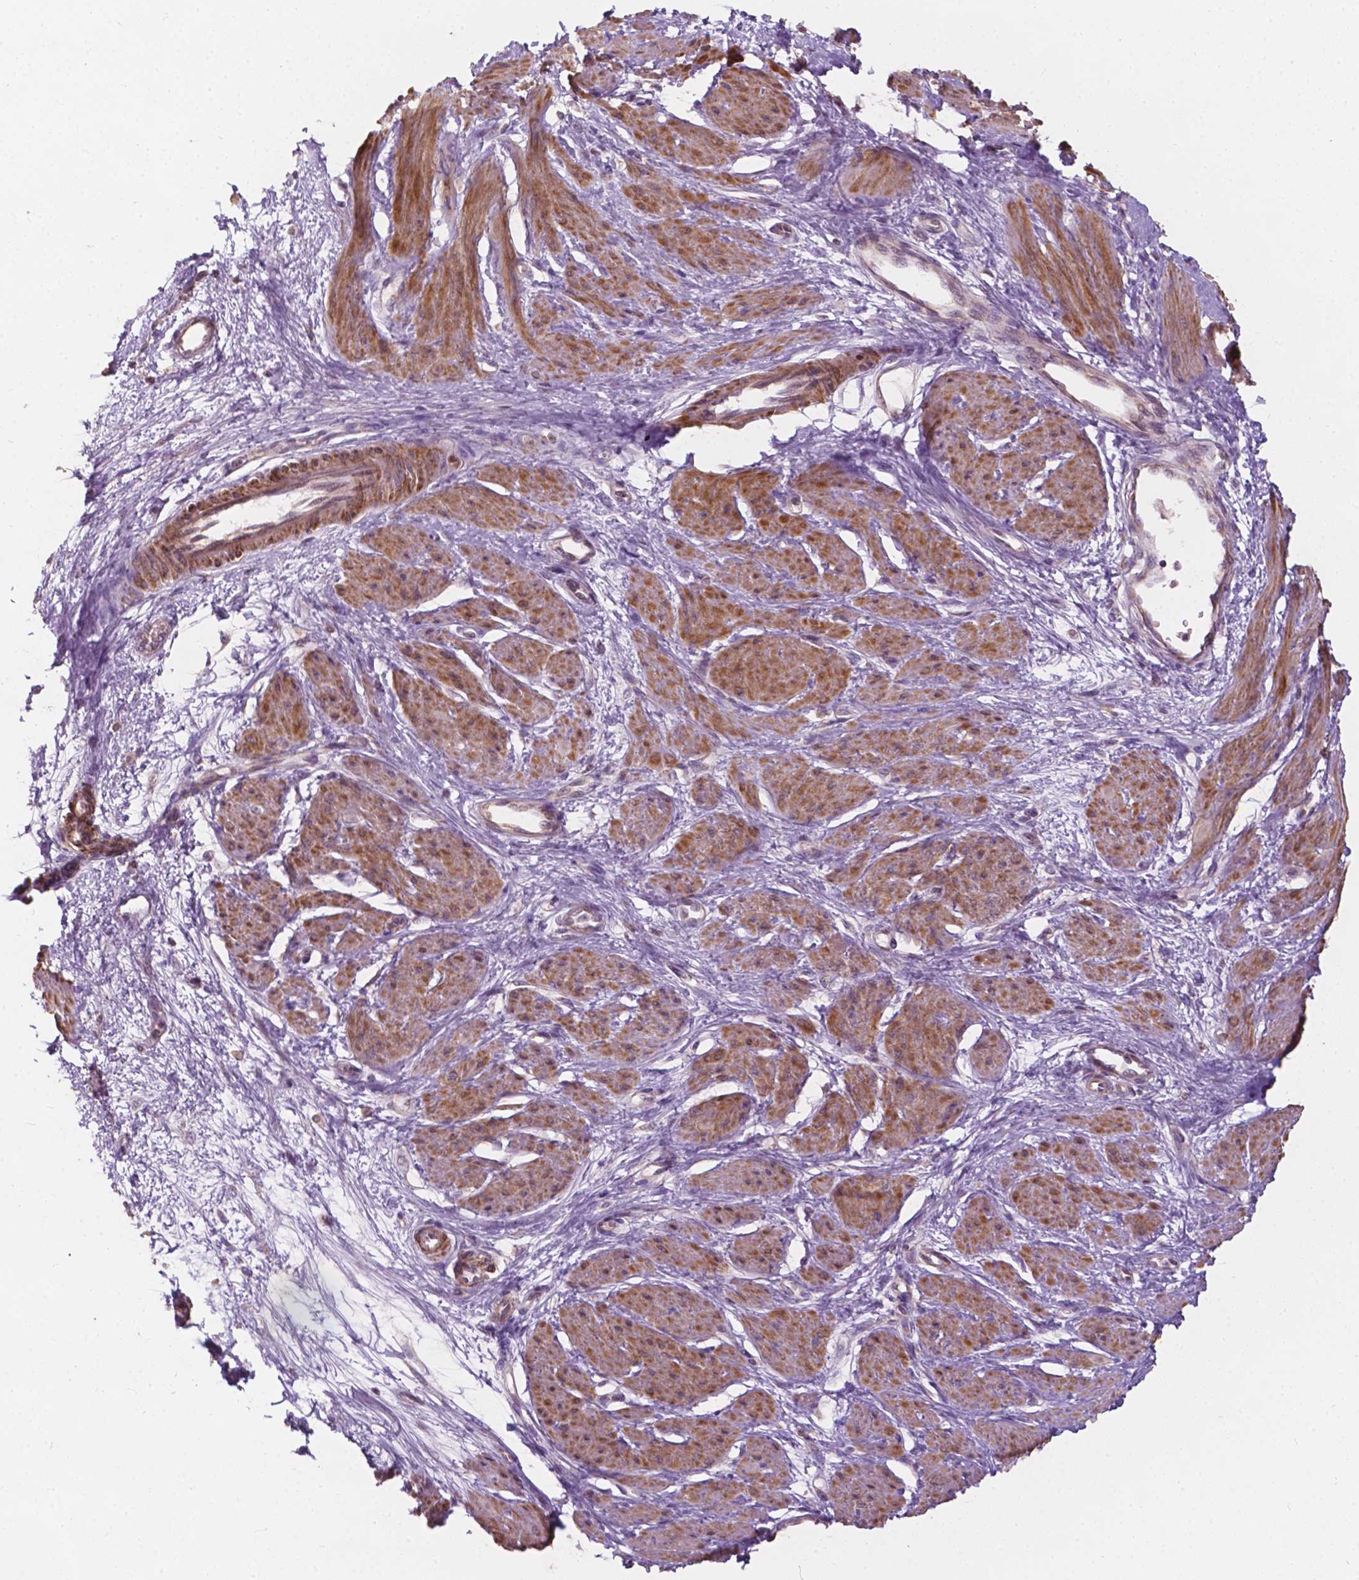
{"staining": {"intensity": "moderate", "quantity": ">75%", "location": "cytoplasmic/membranous"}, "tissue": "smooth muscle", "cell_type": "Smooth muscle cells", "image_type": "normal", "snomed": [{"axis": "morphology", "description": "Normal tissue, NOS"}, {"axis": "topography", "description": "Smooth muscle"}, {"axis": "topography", "description": "Uterus"}], "caption": "DAB (3,3'-diaminobenzidine) immunohistochemical staining of benign smooth muscle reveals moderate cytoplasmic/membranous protein staining in approximately >75% of smooth muscle cells.", "gene": "NDUFA10", "patient": {"sex": "female", "age": 39}}